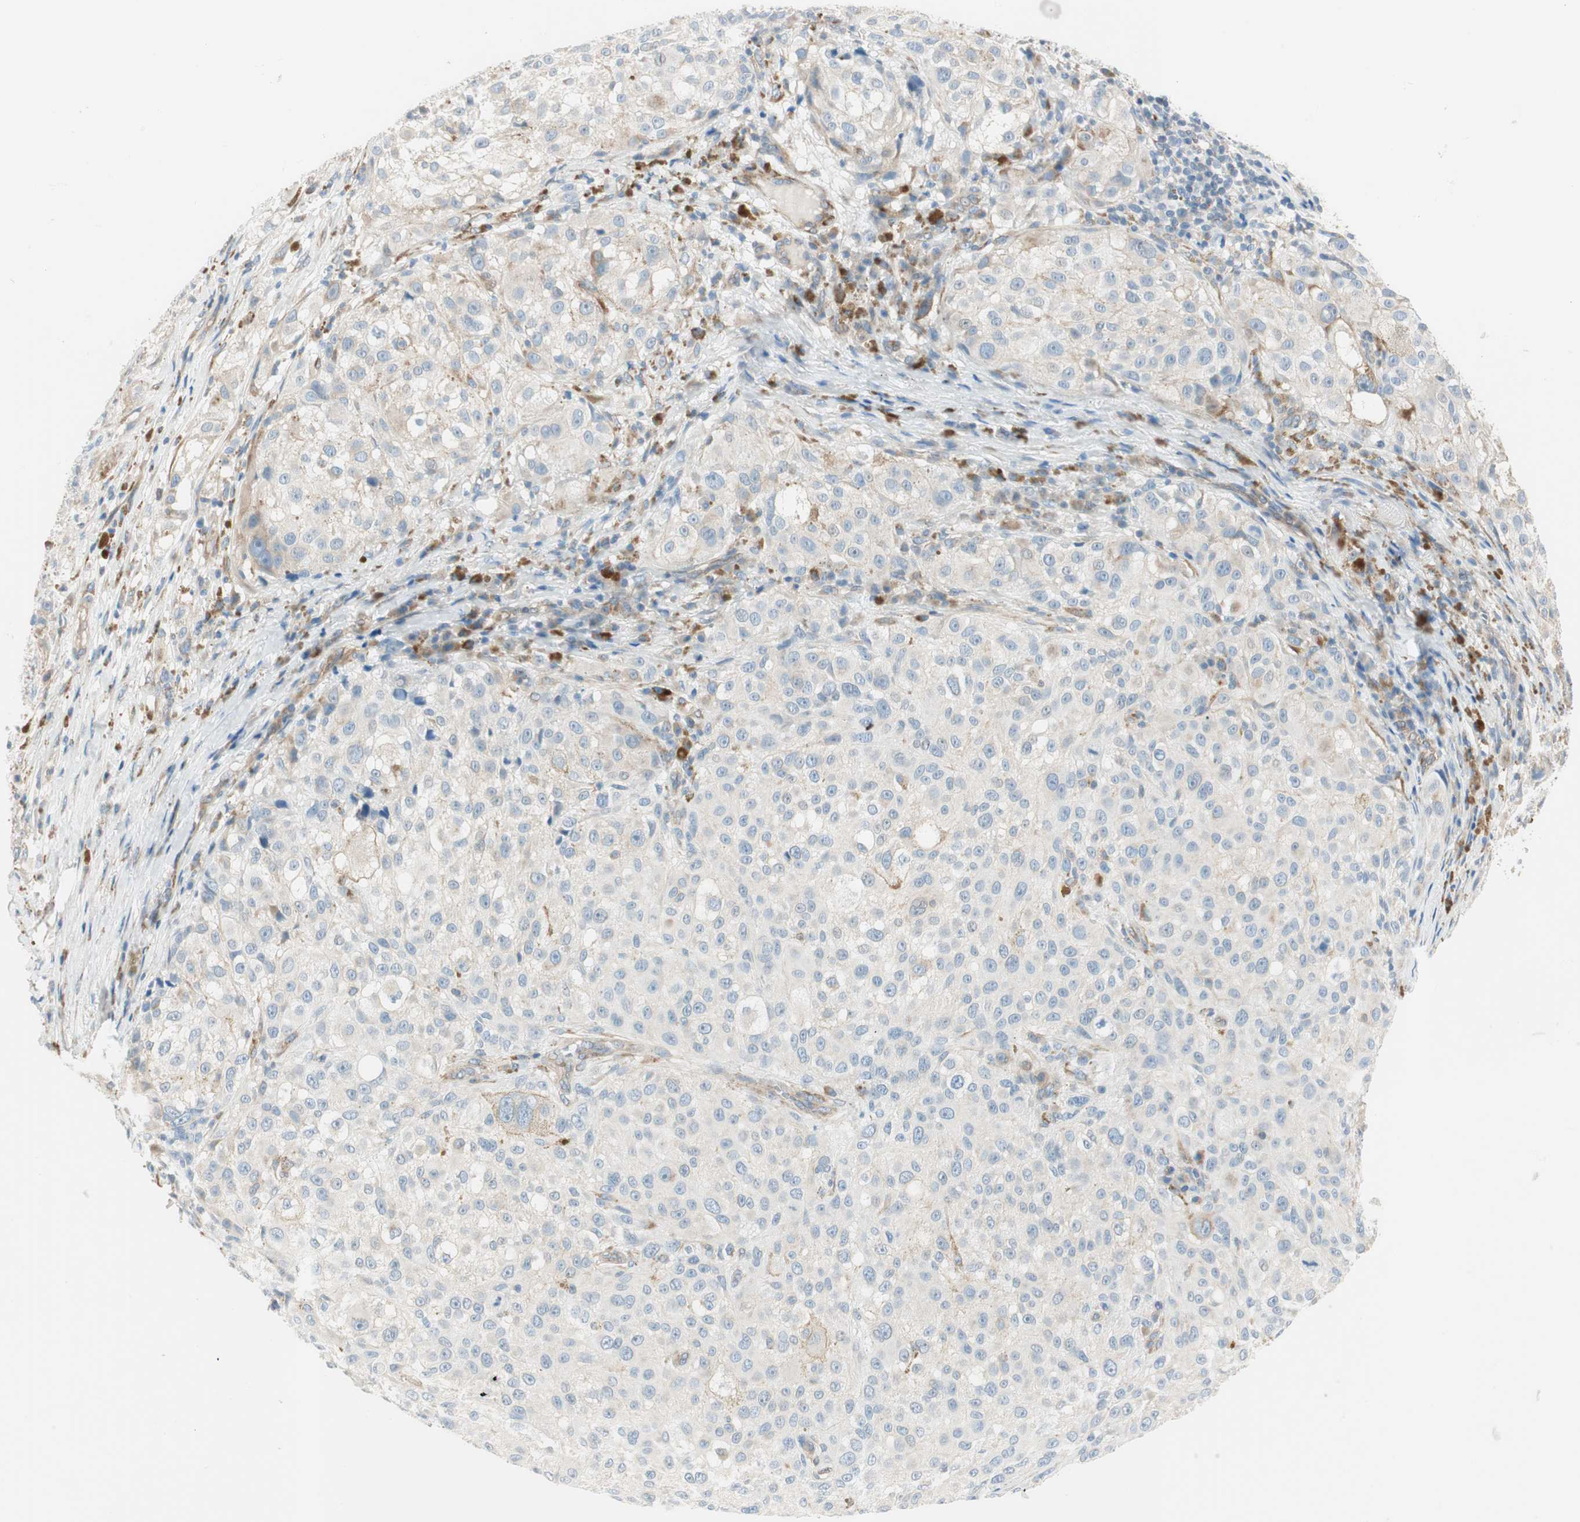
{"staining": {"intensity": "weak", "quantity": "<25%", "location": "cytoplasmic/membranous"}, "tissue": "melanoma", "cell_type": "Tumor cells", "image_type": "cancer", "snomed": [{"axis": "morphology", "description": "Necrosis, NOS"}, {"axis": "morphology", "description": "Malignant melanoma, NOS"}, {"axis": "topography", "description": "Skin"}], "caption": "An IHC micrograph of melanoma is shown. There is no staining in tumor cells of melanoma.", "gene": "CDK3", "patient": {"sex": "female", "age": 87}}